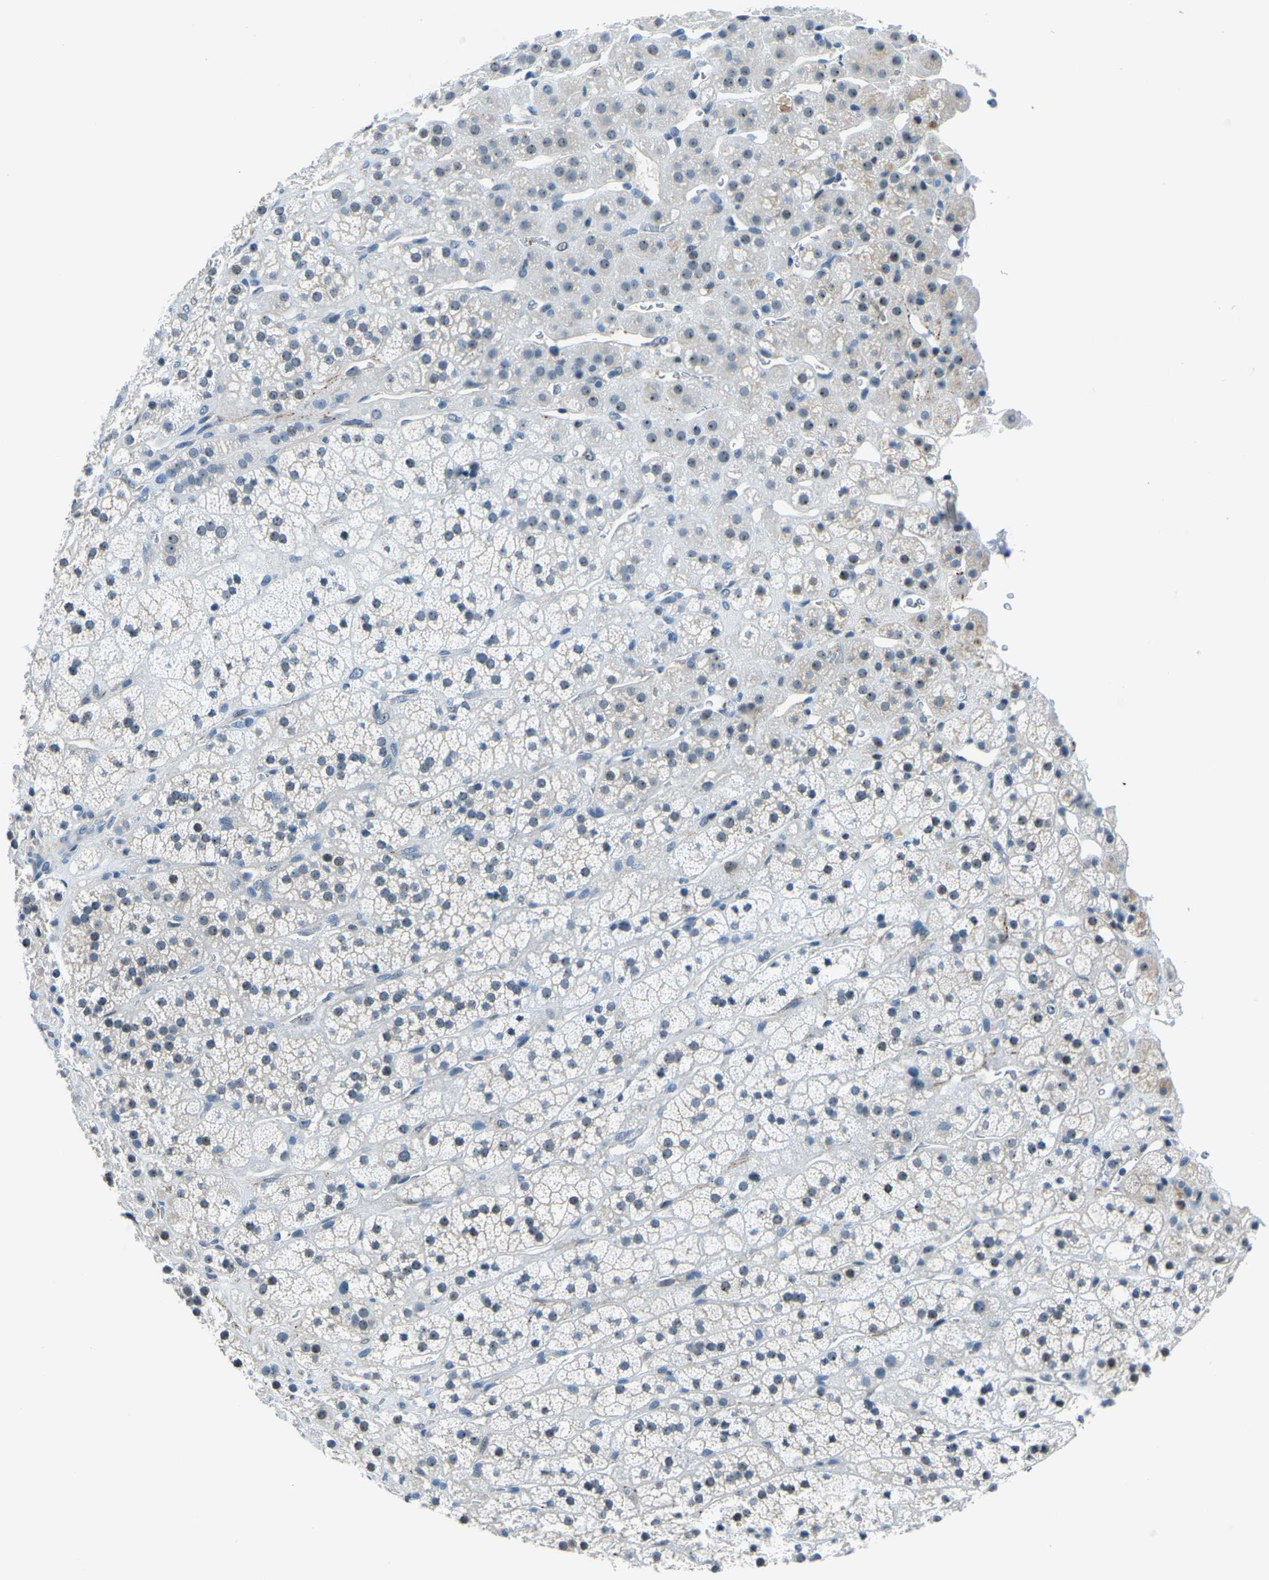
{"staining": {"intensity": "weak", "quantity": "25%-75%", "location": "nuclear"}, "tissue": "adrenal gland", "cell_type": "Glandular cells", "image_type": "normal", "snomed": [{"axis": "morphology", "description": "Normal tissue, NOS"}, {"axis": "topography", "description": "Adrenal gland"}], "caption": "This micrograph demonstrates IHC staining of benign human adrenal gland, with low weak nuclear expression in about 25%-75% of glandular cells.", "gene": "RRP1", "patient": {"sex": "male", "age": 56}}